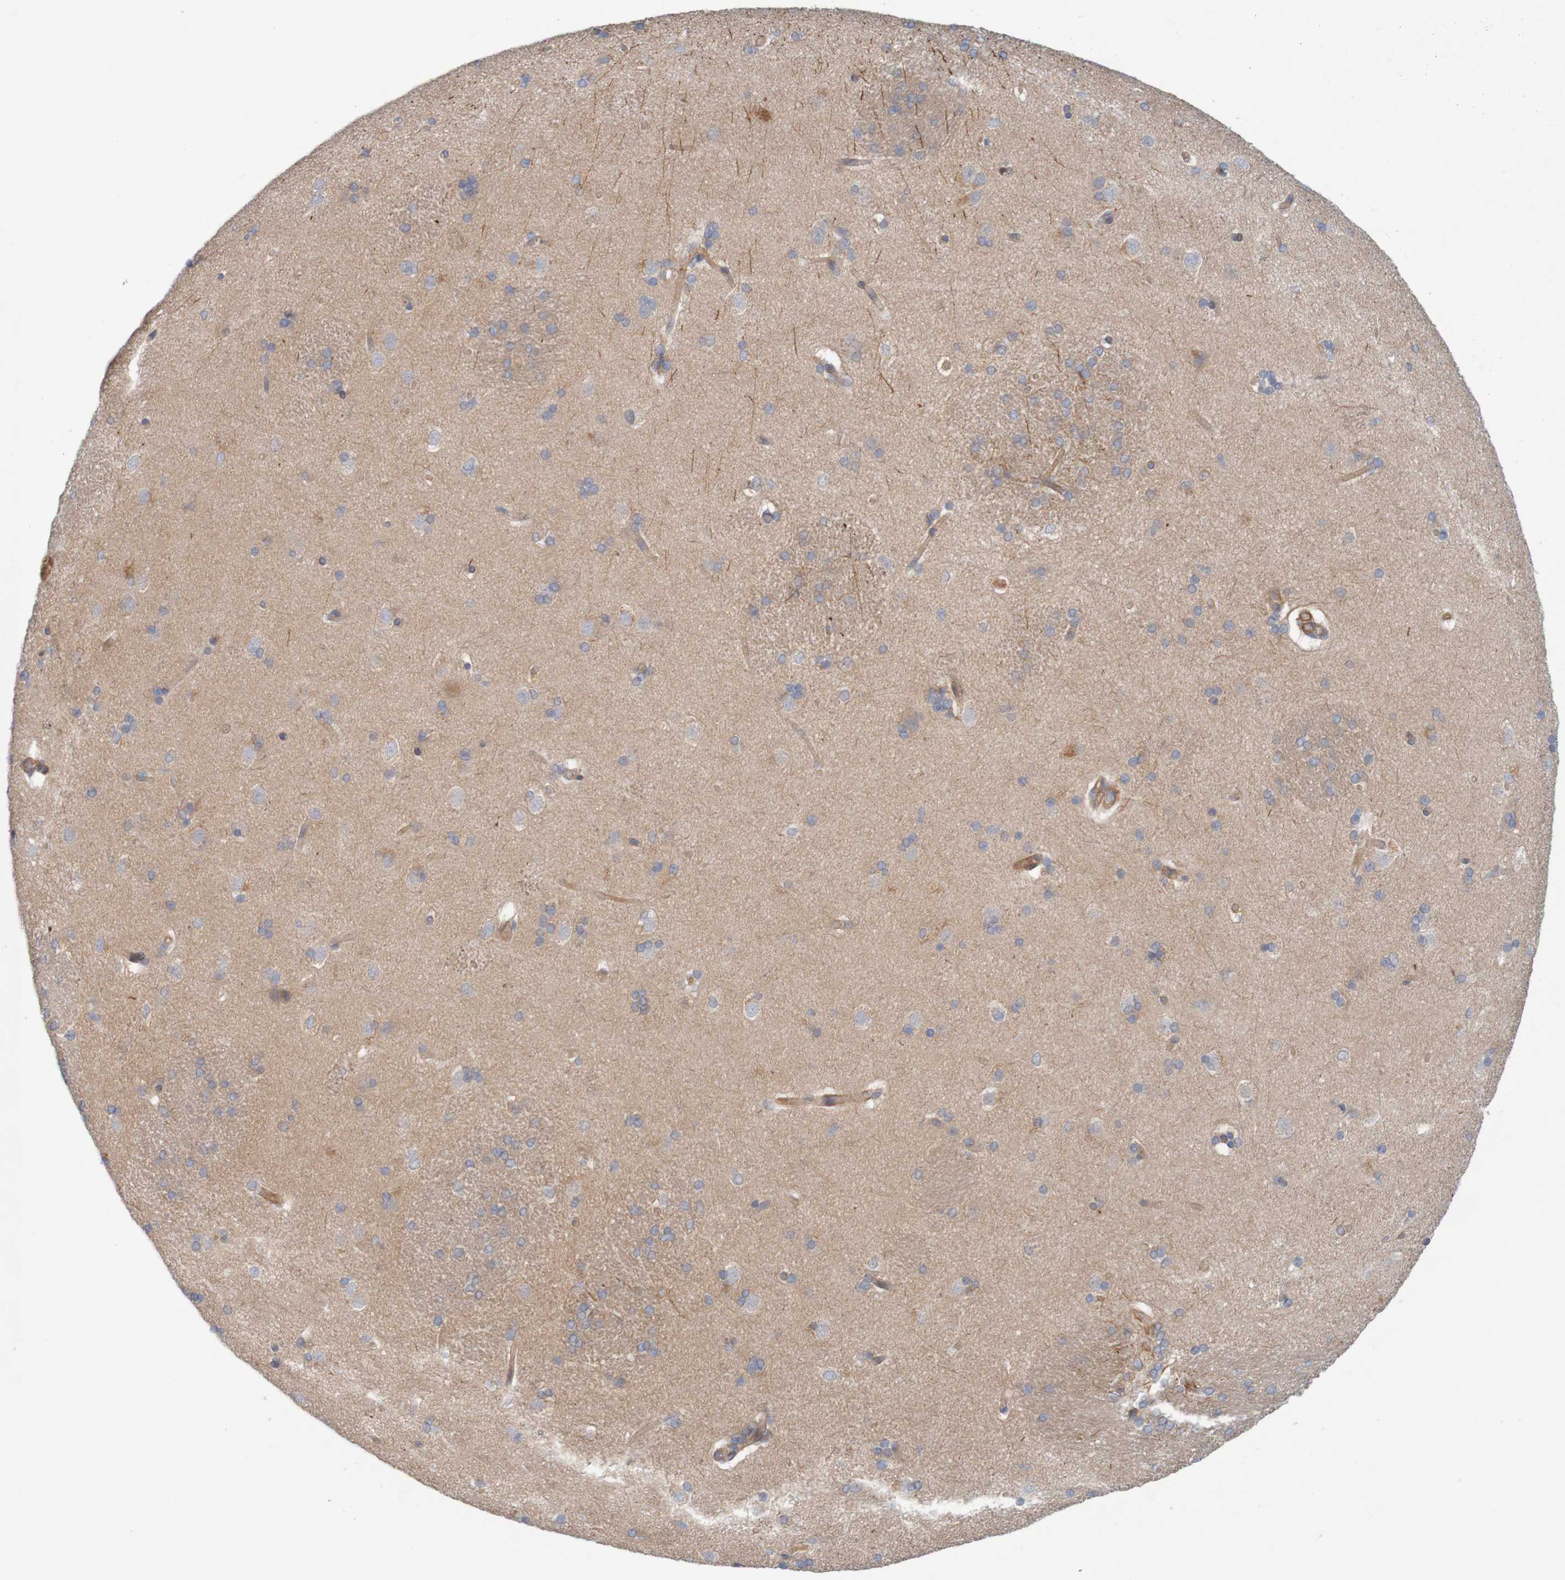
{"staining": {"intensity": "moderate", "quantity": "25%-75%", "location": "cytoplasmic/membranous"}, "tissue": "caudate", "cell_type": "Glial cells", "image_type": "normal", "snomed": [{"axis": "morphology", "description": "Normal tissue, NOS"}, {"axis": "topography", "description": "Lateral ventricle wall"}], "caption": "Immunohistochemical staining of normal caudate exhibits 25%-75% levels of moderate cytoplasmic/membranous protein positivity in about 25%-75% of glial cells.", "gene": "KRT23", "patient": {"sex": "female", "age": 19}}